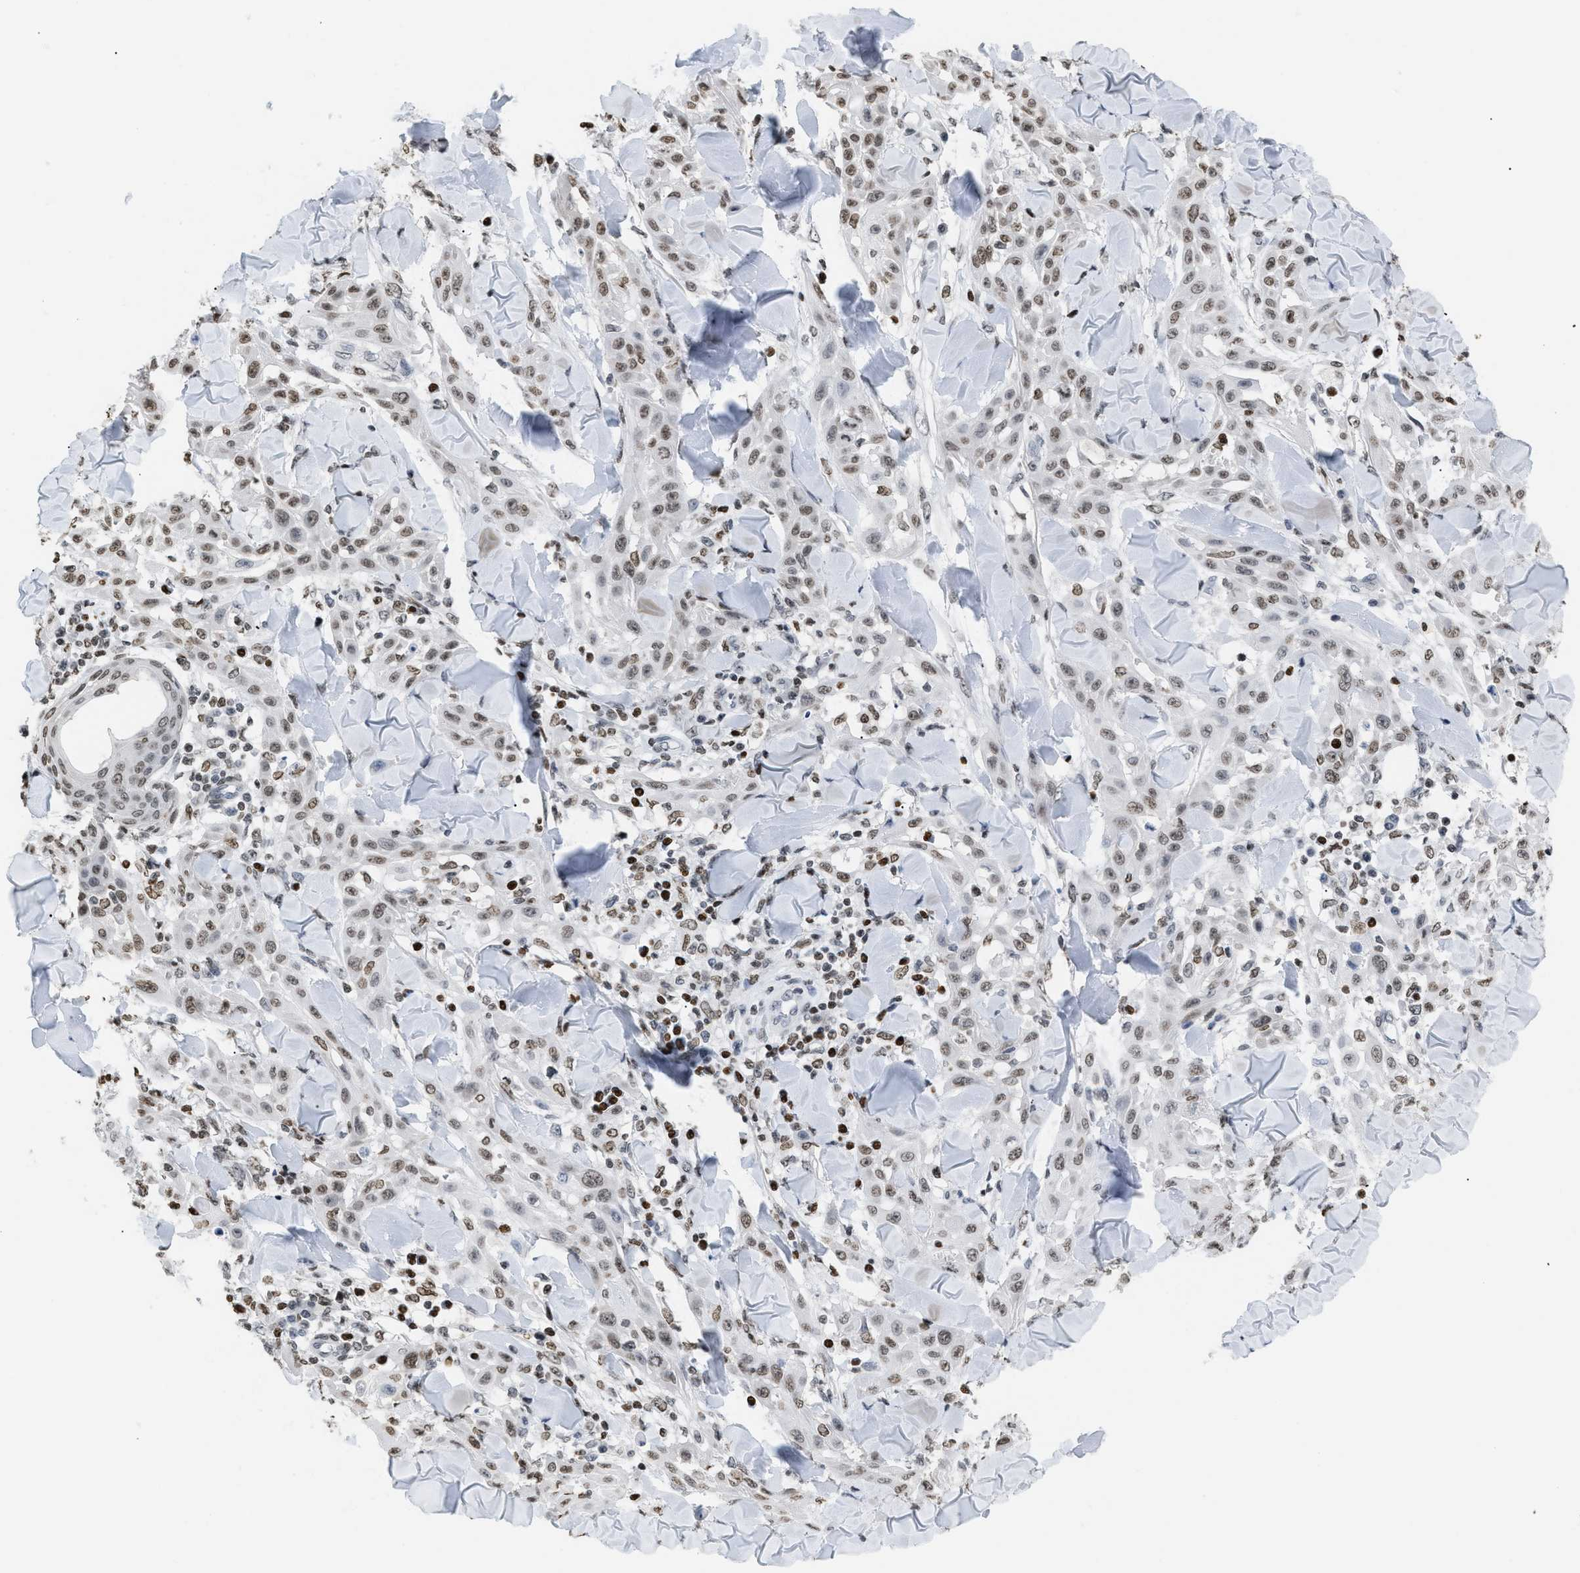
{"staining": {"intensity": "moderate", "quantity": ">75%", "location": "nuclear"}, "tissue": "skin cancer", "cell_type": "Tumor cells", "image_type": "cancer", "snomed": [{"axis": "morphology", "description": "Squamous cell carcinoma, NOS"}, {"axis": "topography", "description": "Skin"}], "caption": "Brown immunohistochemical staining in skin squamous cell carcinoma shows moderate nuclear positivity in approximately >75% of tumor cells. Using DAB (3,3'-diaminobenzidine) (brown) and hematoxylin (blue) stains, captured at high magnification using brightfield microscopy.", "gene": "HMGN2", "patient": {"sex": "male", "age": 24}}